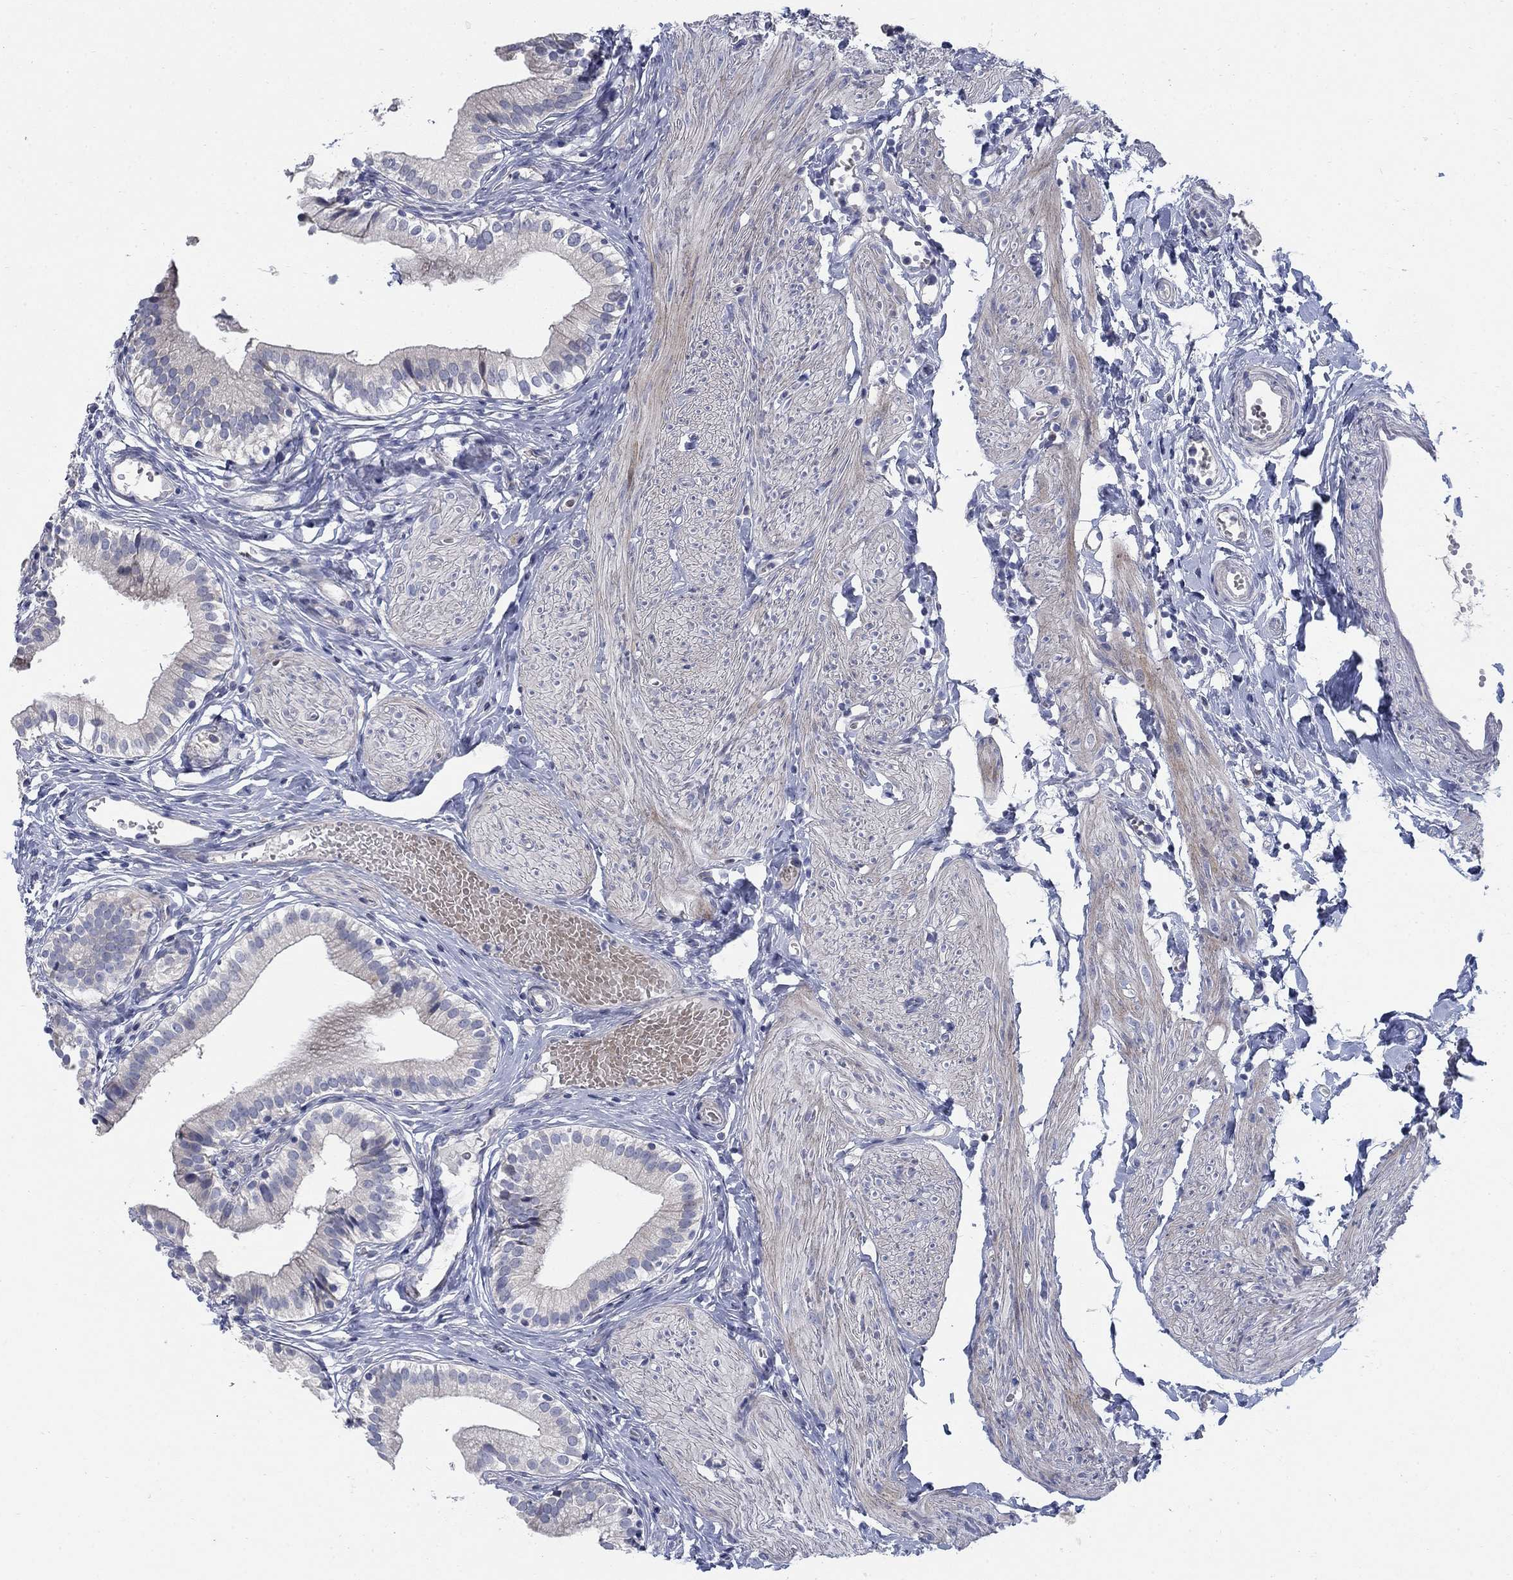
{"staining": {"intensity": "negative", "quantity": "none", "location": "none"}, "tissue": "gallbladder", "cell_type": "Glandular cells", "image_type": "normal", "snomed": [{"axis": "morphology", "description": "Normal tissue, NOS"}, {"axis": "topography", "description": "Gallbladder"}], "caption": "This is an immunohistochemistry histopathology image of unremarkable gallbladder. There is no expression in glandular cells.", "gene": "DNER", "patient": {"sex": "female", "age": 47}}